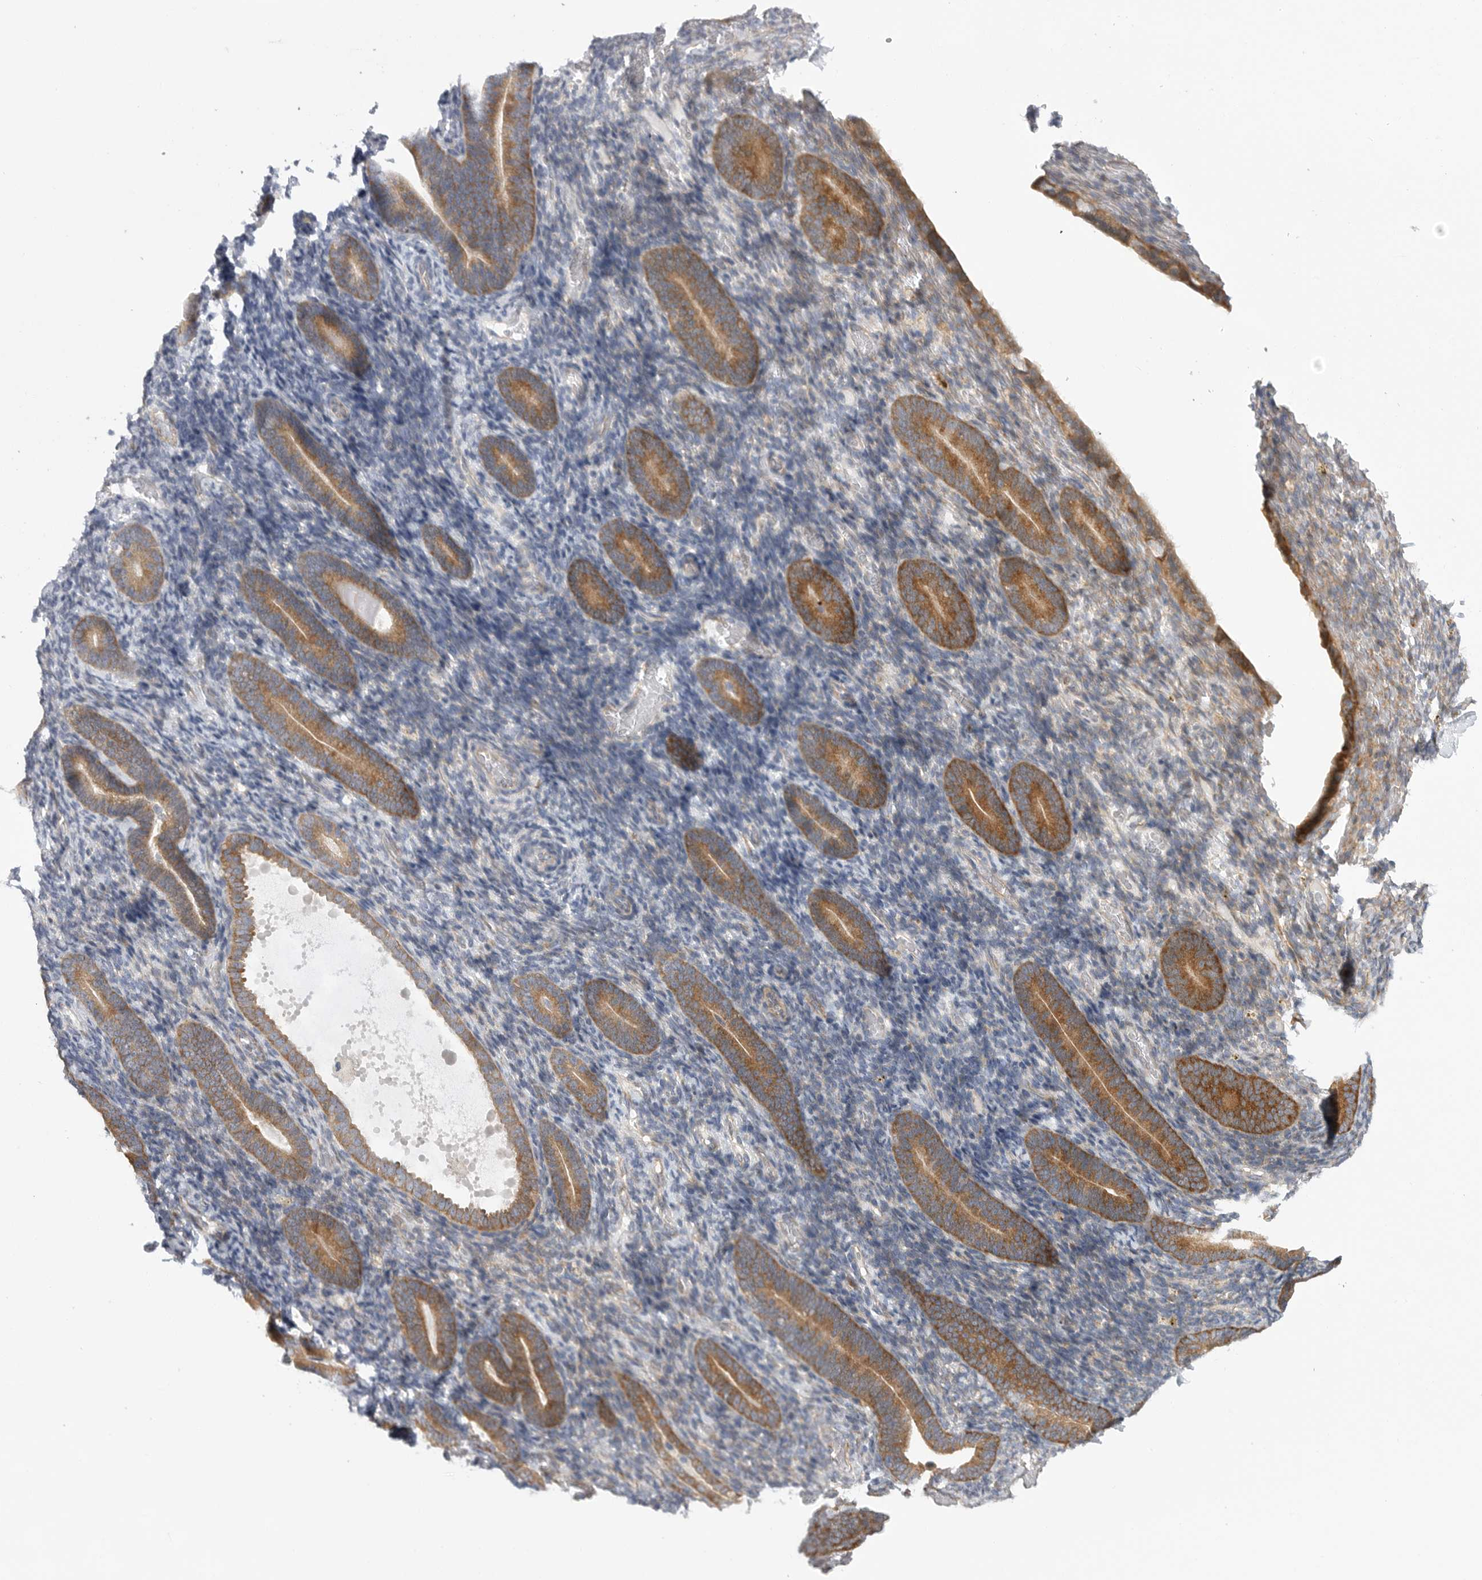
{"staining": {"intensity": "negative", "quantity": "none", "location": "none"}, "tissue": "endometrium", "cell_type": "Cells in endometrial stroma", "image_type": "normal", "snomed": [{"axis": "morphology", "description": "Normal tissue, NOS"}, {"axis": "topography", "description": "Endometrium"}], "caption": "This is an immunohistochemistry micrograph of benign endometrium. There is no expression in cells in endometrial stroma.", "gene": "FBXO43", "patient": {"sex": "female", "age": 51}}